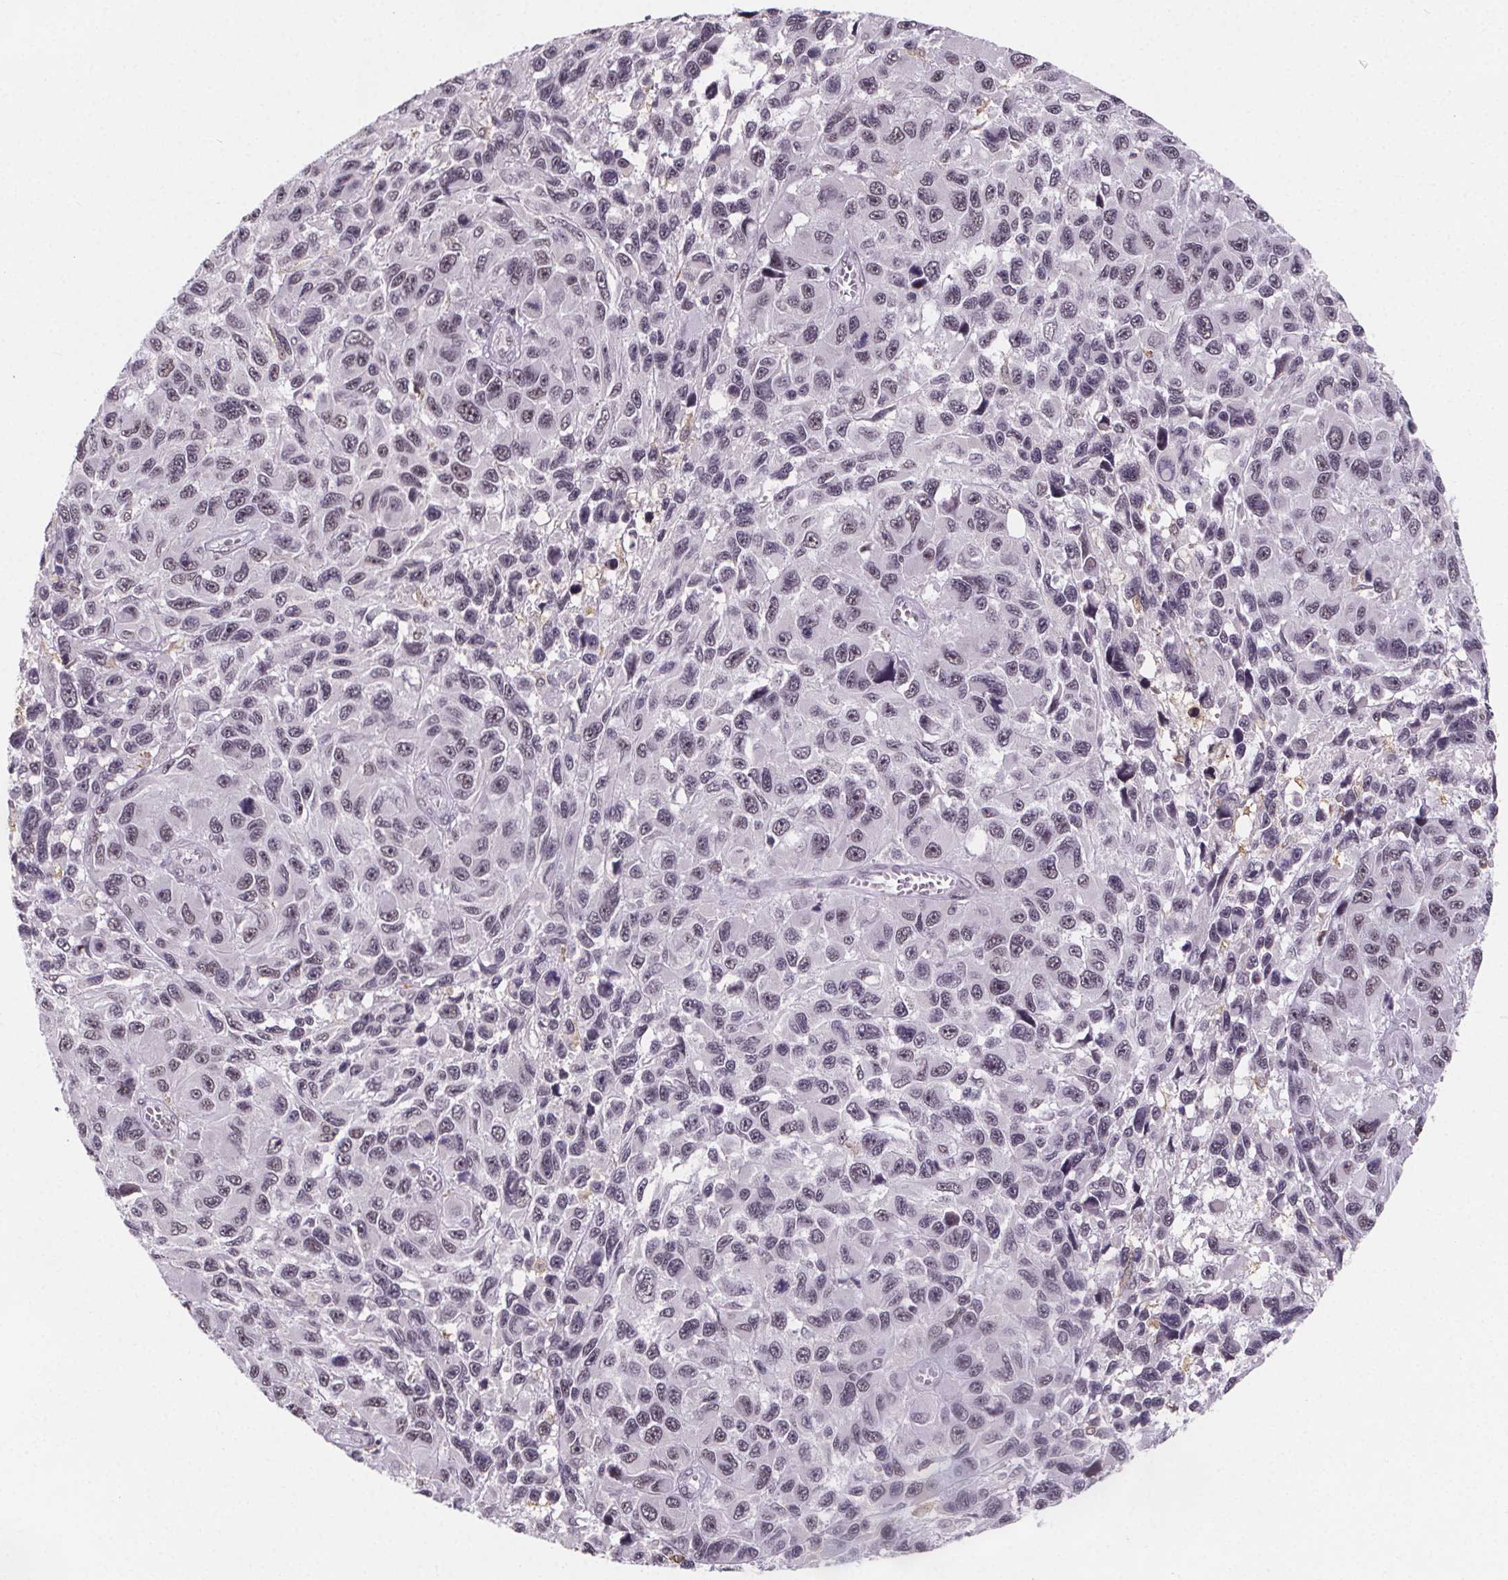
{"staining": {"intensity": "weak", "quantity": "<25%", "location": "nuclear"}, "tissue": "melanoma", "cell_type": "Tumor cells", "image_type": "cancer", "snomed": [{"axis": "morphology", "description": "Malignant melanoma, NOS"}, {"axis": "topography", "description": "Skin"}], "caption": "Image shows no protein expression in tumor cells of malignant melanoma tissue. (IHC, brightfield microscopy, high magnification).", "gene": "ZNF572", "patient": {"sex": "male", "age": 53}}